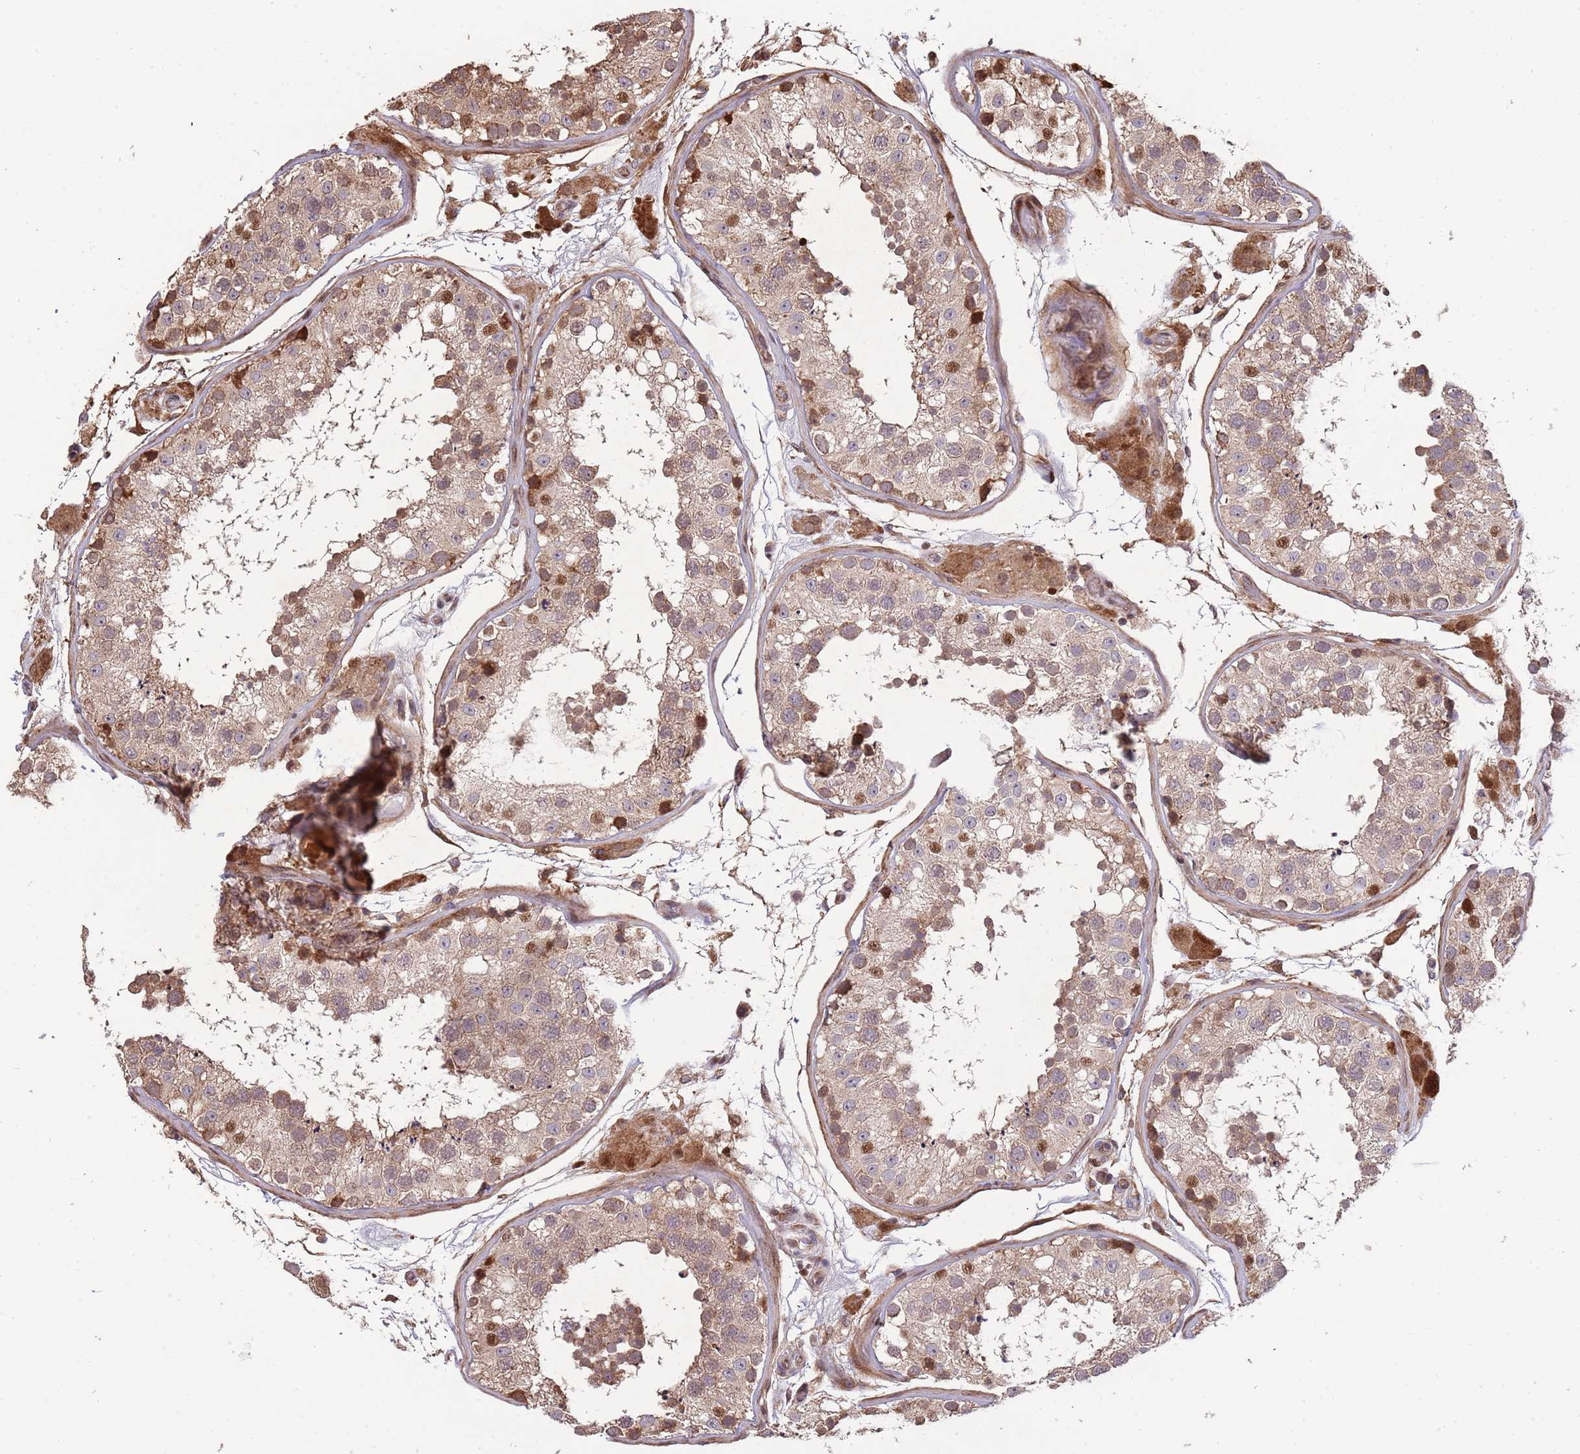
{"staining": {"intensity": "strong", "quantity": "<25%", "location": "cytoplasmic/membranous,nuclear"}, "tissue": "testis", "cell_type": "Cells in seminiferous ducts", "image_type": "normal", "snomed": [{"axis": "morphology", "description": "Normal tissue, NOS"}, {"axis": "topography", "description": "Testis"}], "caption": "DAB immunohistochemical staining of normal human testis displays strong cytoplasmic/membranous,nuclear protein staining in about <25% of cells in seminiferous ducts.", "gene": "SYNDIG1L", "patient": {"sex": "male", "age": 26}}